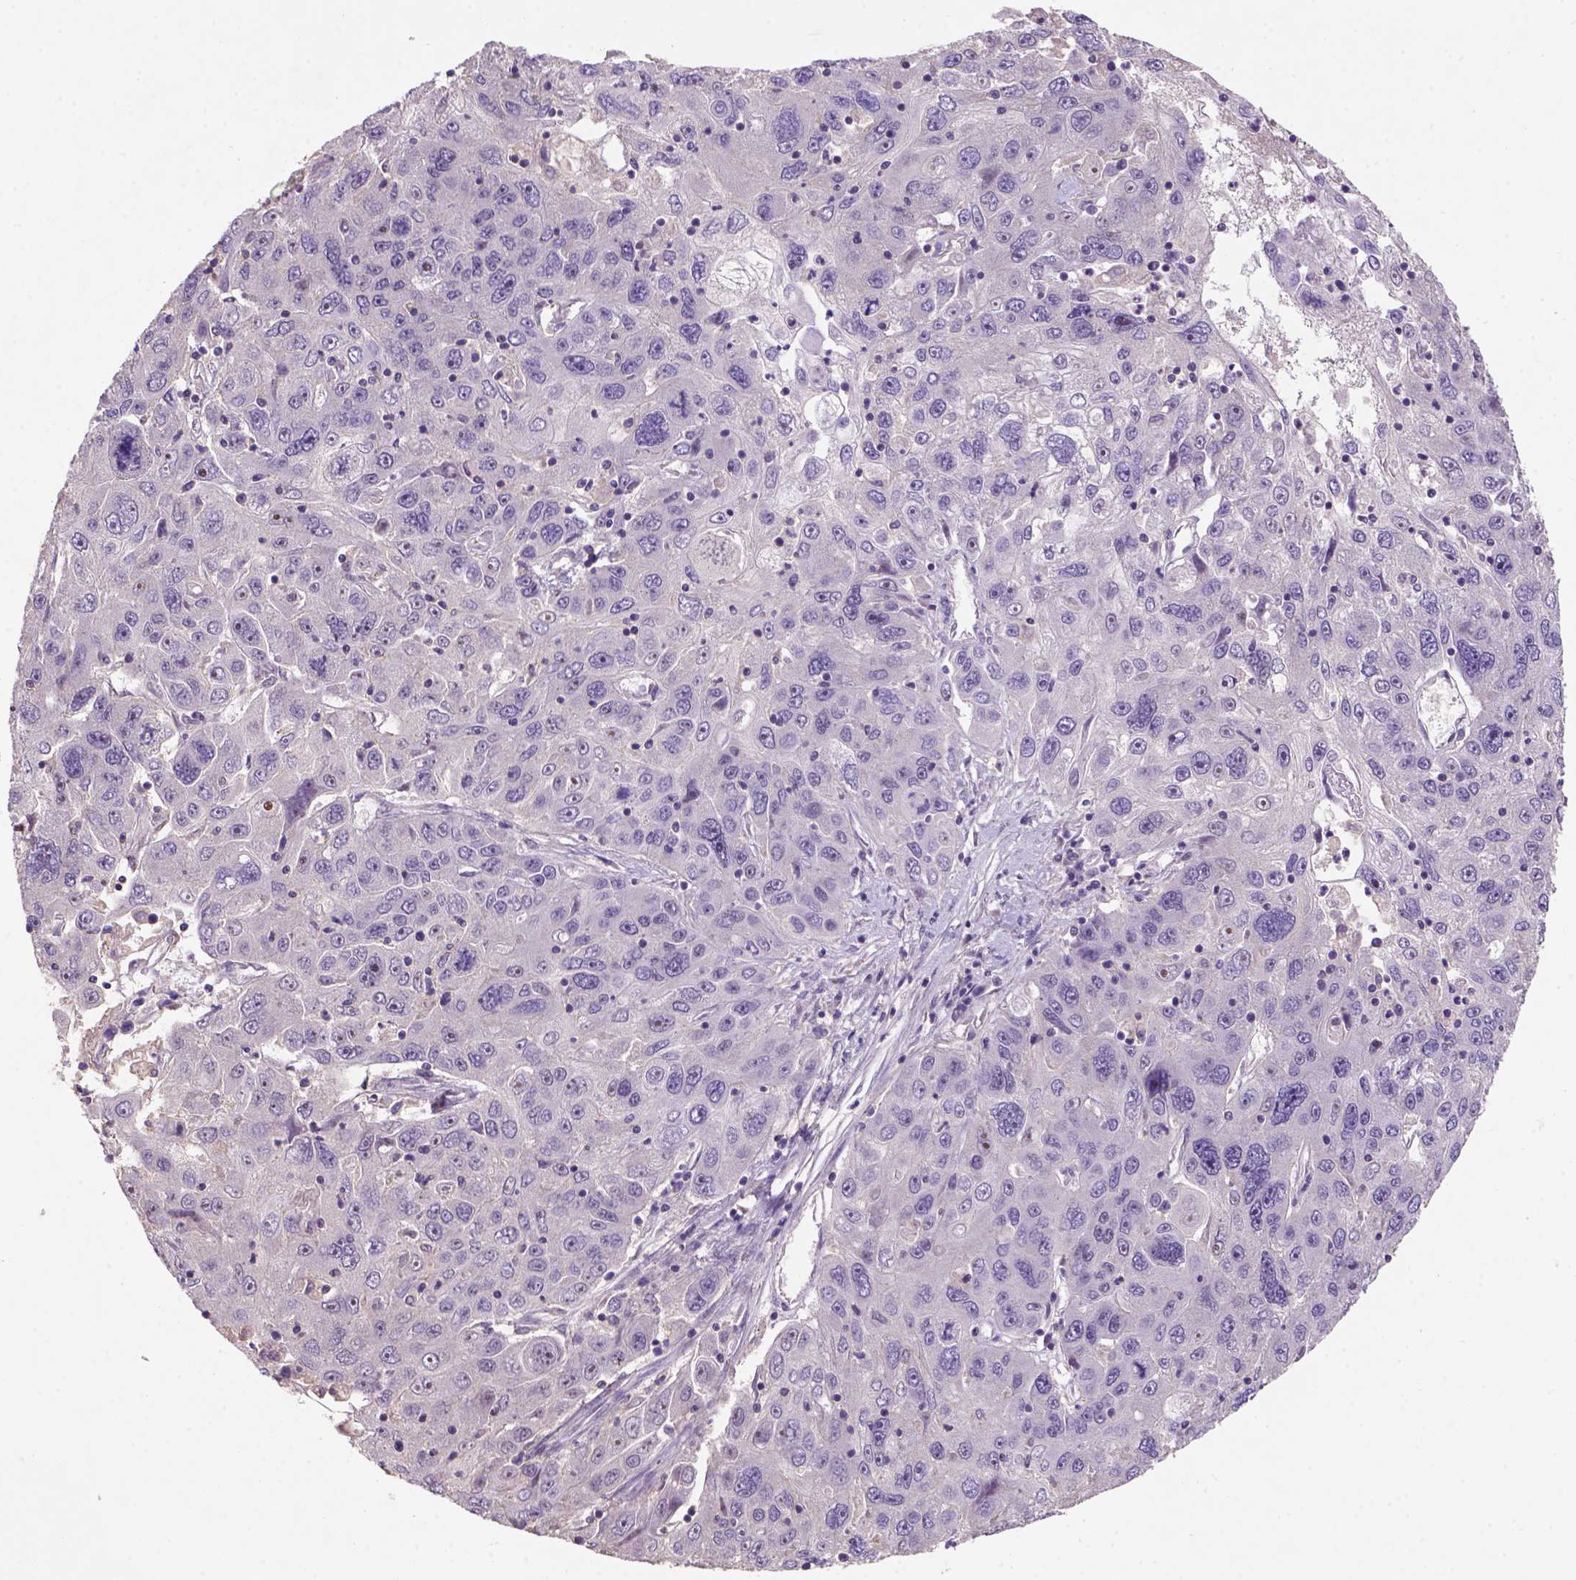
{"staining": {"intensity": "negative", "quantity": "none", "location": "none"}, "tissue": "stomach cancer", "cell_type": "Tumor cells", "image_type": "cancer", "snomed": [{"axis": "morphology", "description": "Adenocarcinoma, NOS"}, {"axis": "topography", "description": "Stomach"}], "caption": "DAB immunohistochemical staining of adenocarcinoma (stomach) reveals no significant positivity in tumor cells.", "gene": "SCML4", "patient": {"sex": "male", "age": 56}}